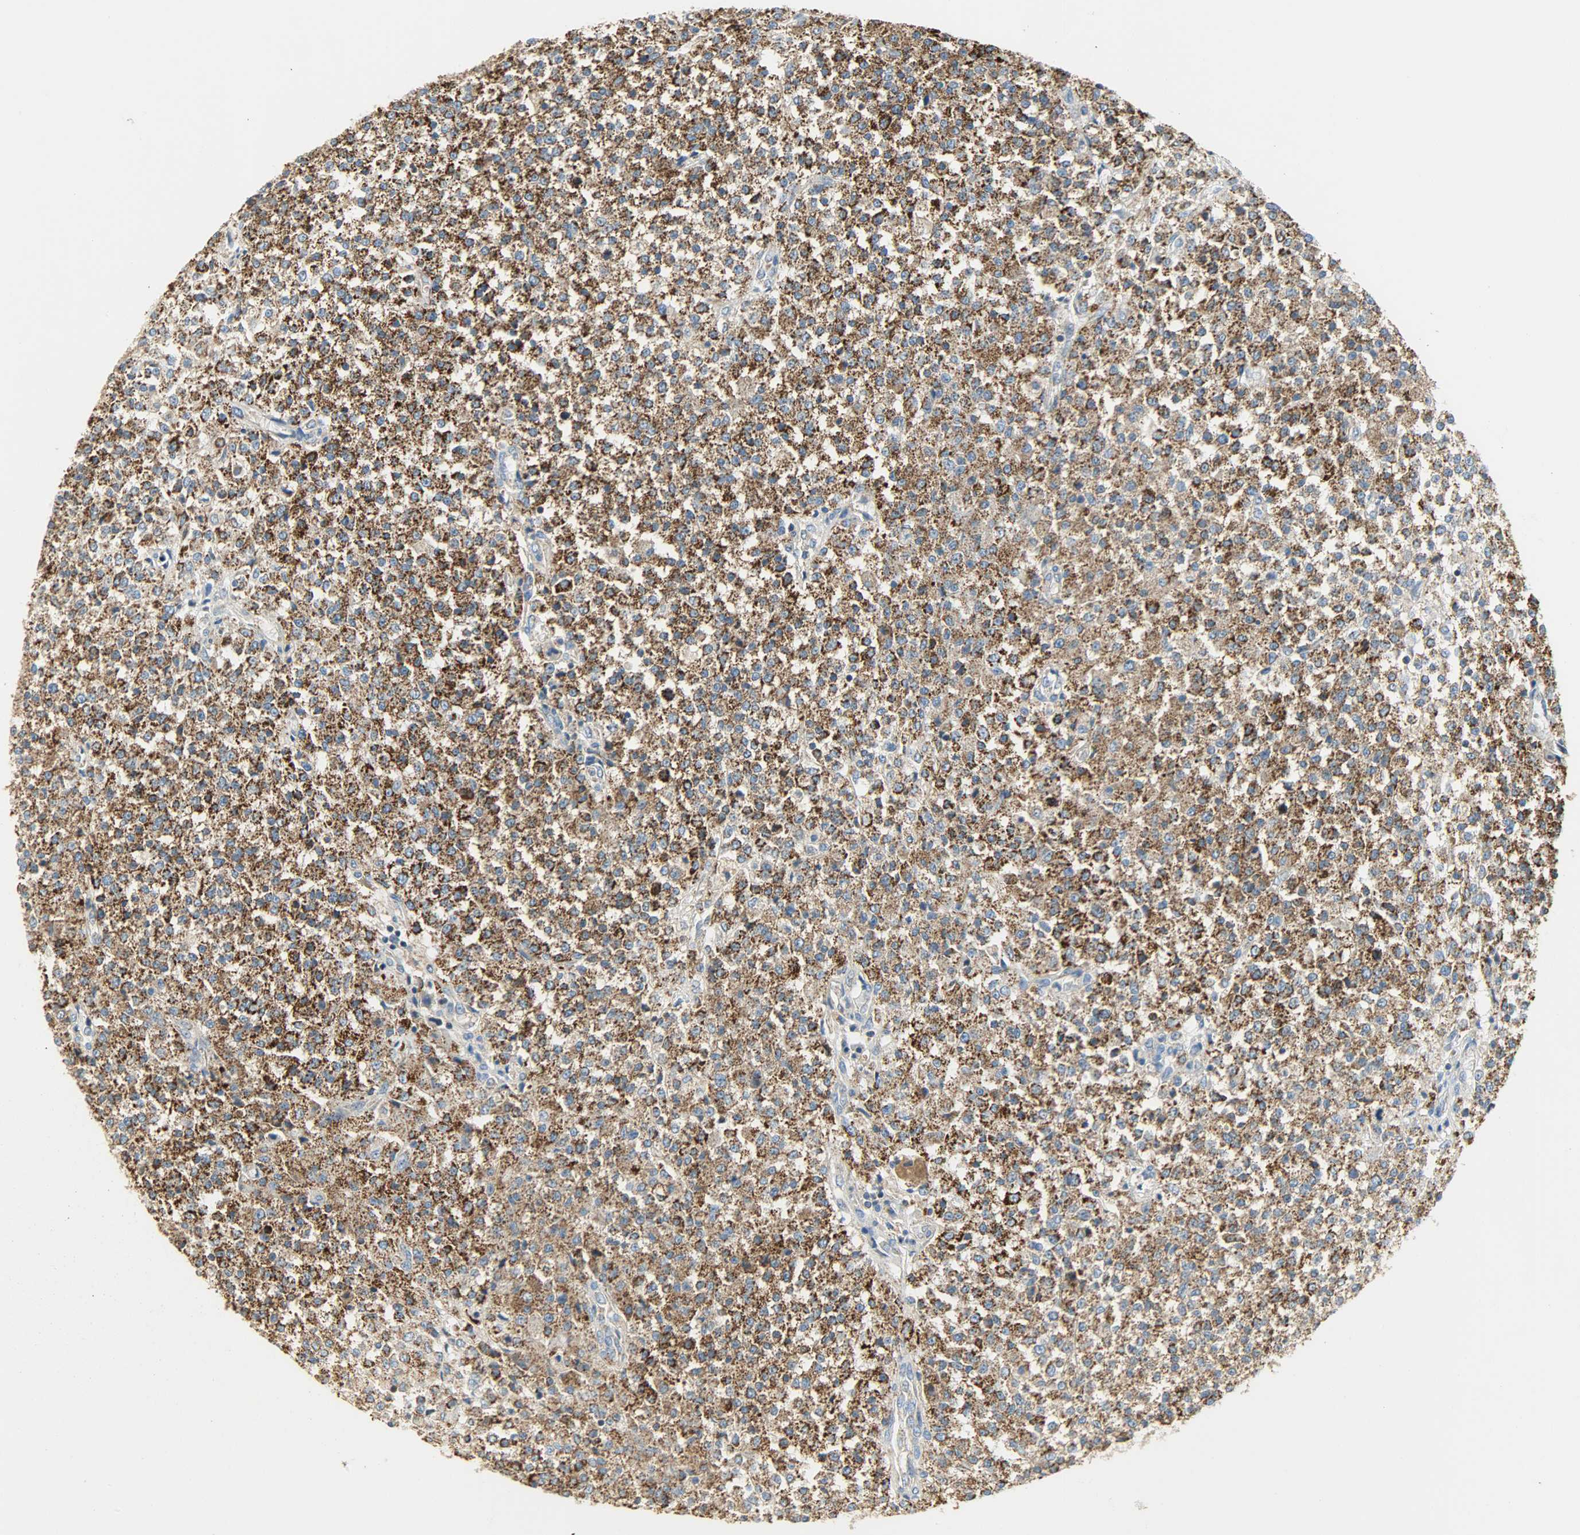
{"staining": {"intensity": "strong", "quantity": ">75%", "location": "cytoplasmic/membranous"}, "tissue": "testis cancer", "cell_type": "Tumor cells", "image_type": "cancer", "snomed": [{"axis": "morphology", "description": "Seminoma, NOS"}, {"axis": "topography", "description": "Testis"}], "caption": "Immunohistochemical staining of testis cancer exhibits high levels of strong cytoplasmic/membranous staining in approximately >75% of tumor cells. (Stains: DAB (3,3'-diaminobenzidine) in brown, nuclei in blue, Microscopy: brightfield microscopy at high magnification).", "gene": "NNT", "patient": {"sex": "male", "age": 59}}